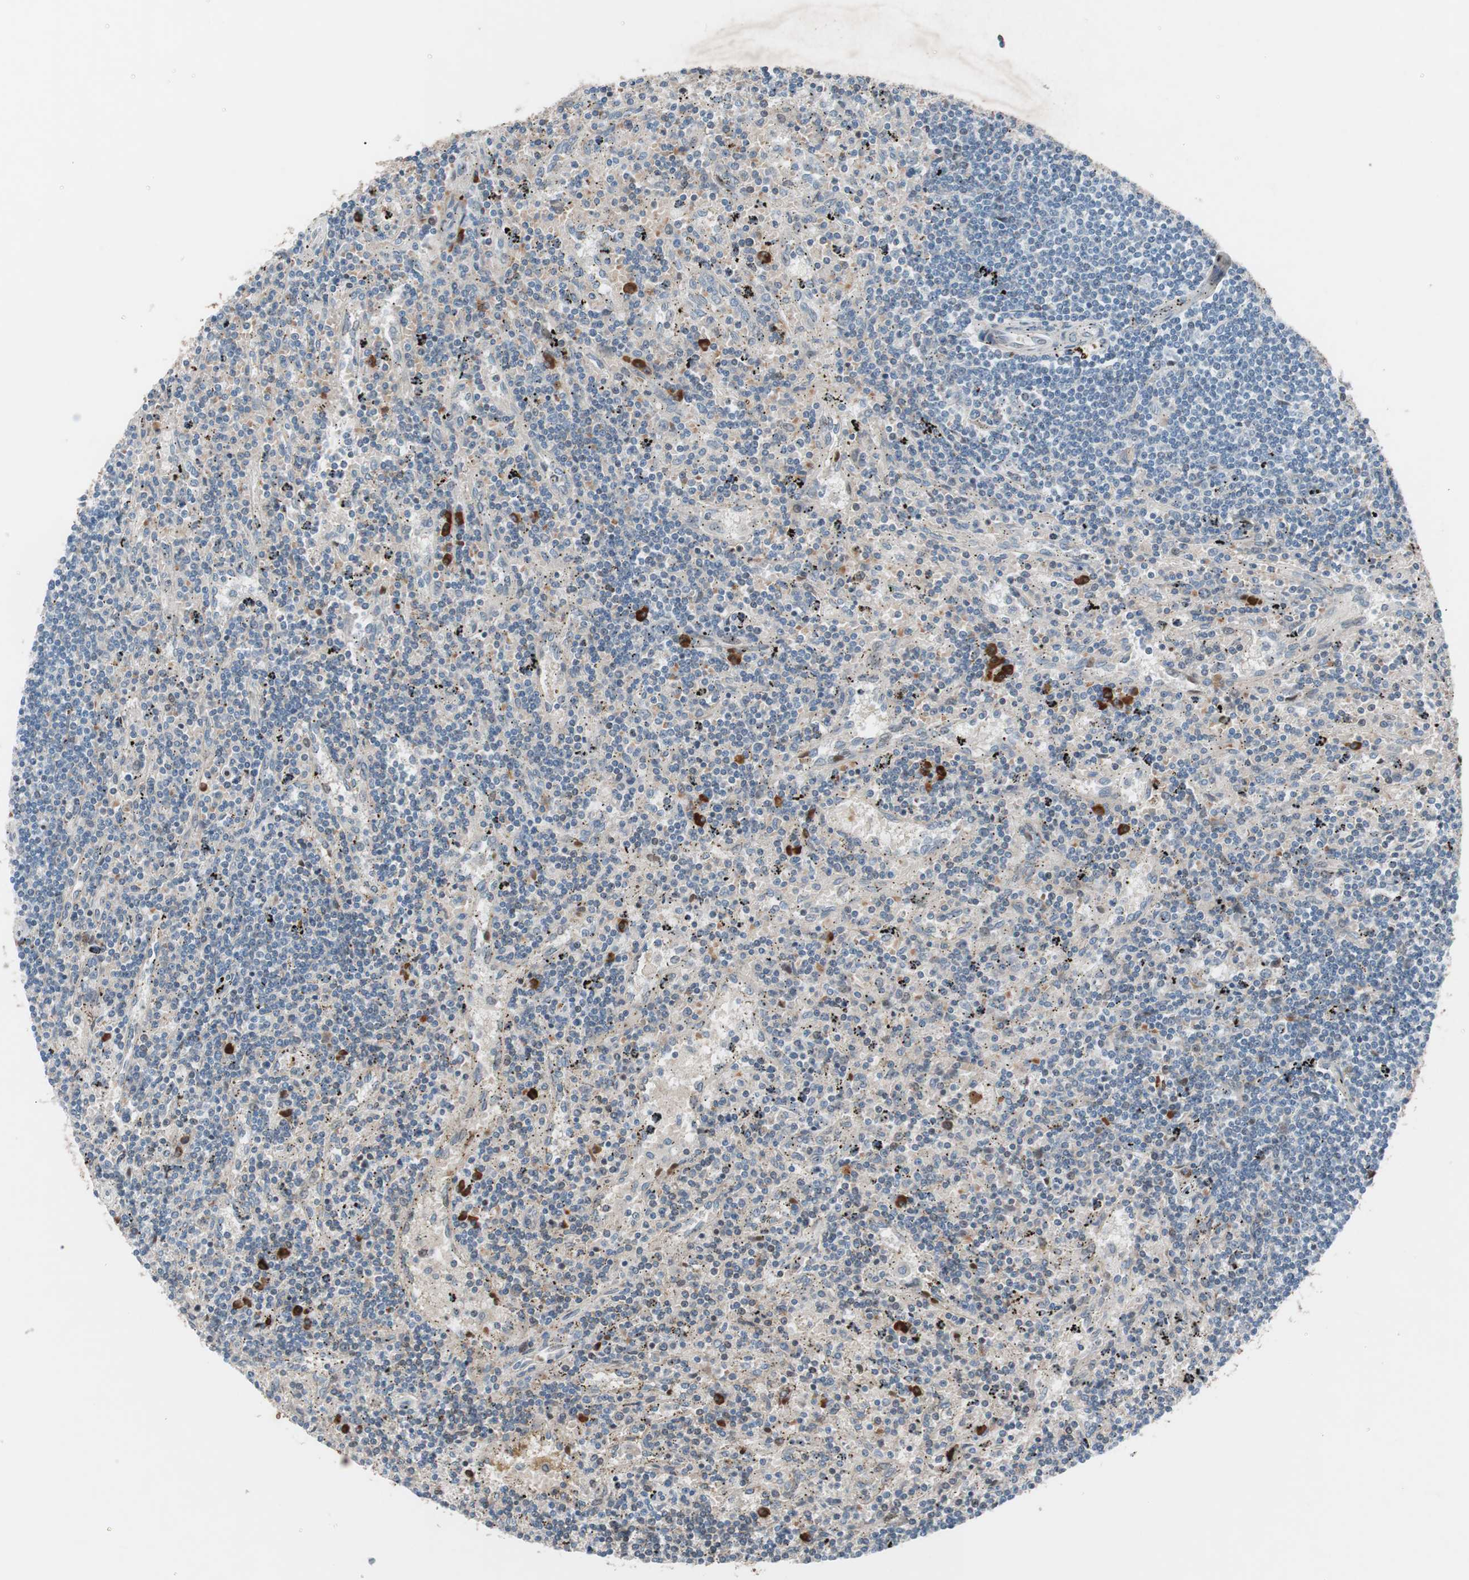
{"staining": {"intensity": "strong", "quantity": "<25%", "location": "cytoplasmic/membranous"}, "tissue": "lymphoma", "cell_type": "Tumor cells", "image_type": "cancer", "snomed": [{"axis": "morphology", "description": "Malignant lymphoma, non-Hodgkin's type, Low grade"}, {"axis": "topography", "description": "Spleen"}], "caption": "Immunohistochemistry (IHC) micrograph of neoplastic tissue: lymphoma stained using immunohistochemistry (IHC) exhibits medium levels of strong protein expression localized specifically in the cytoplasmic/membranous of tumor cells, appearing as a cytoplasmic/membranous brown color.", "gene": "GRB7", "patient": {"sex": "male", "age": 76}}